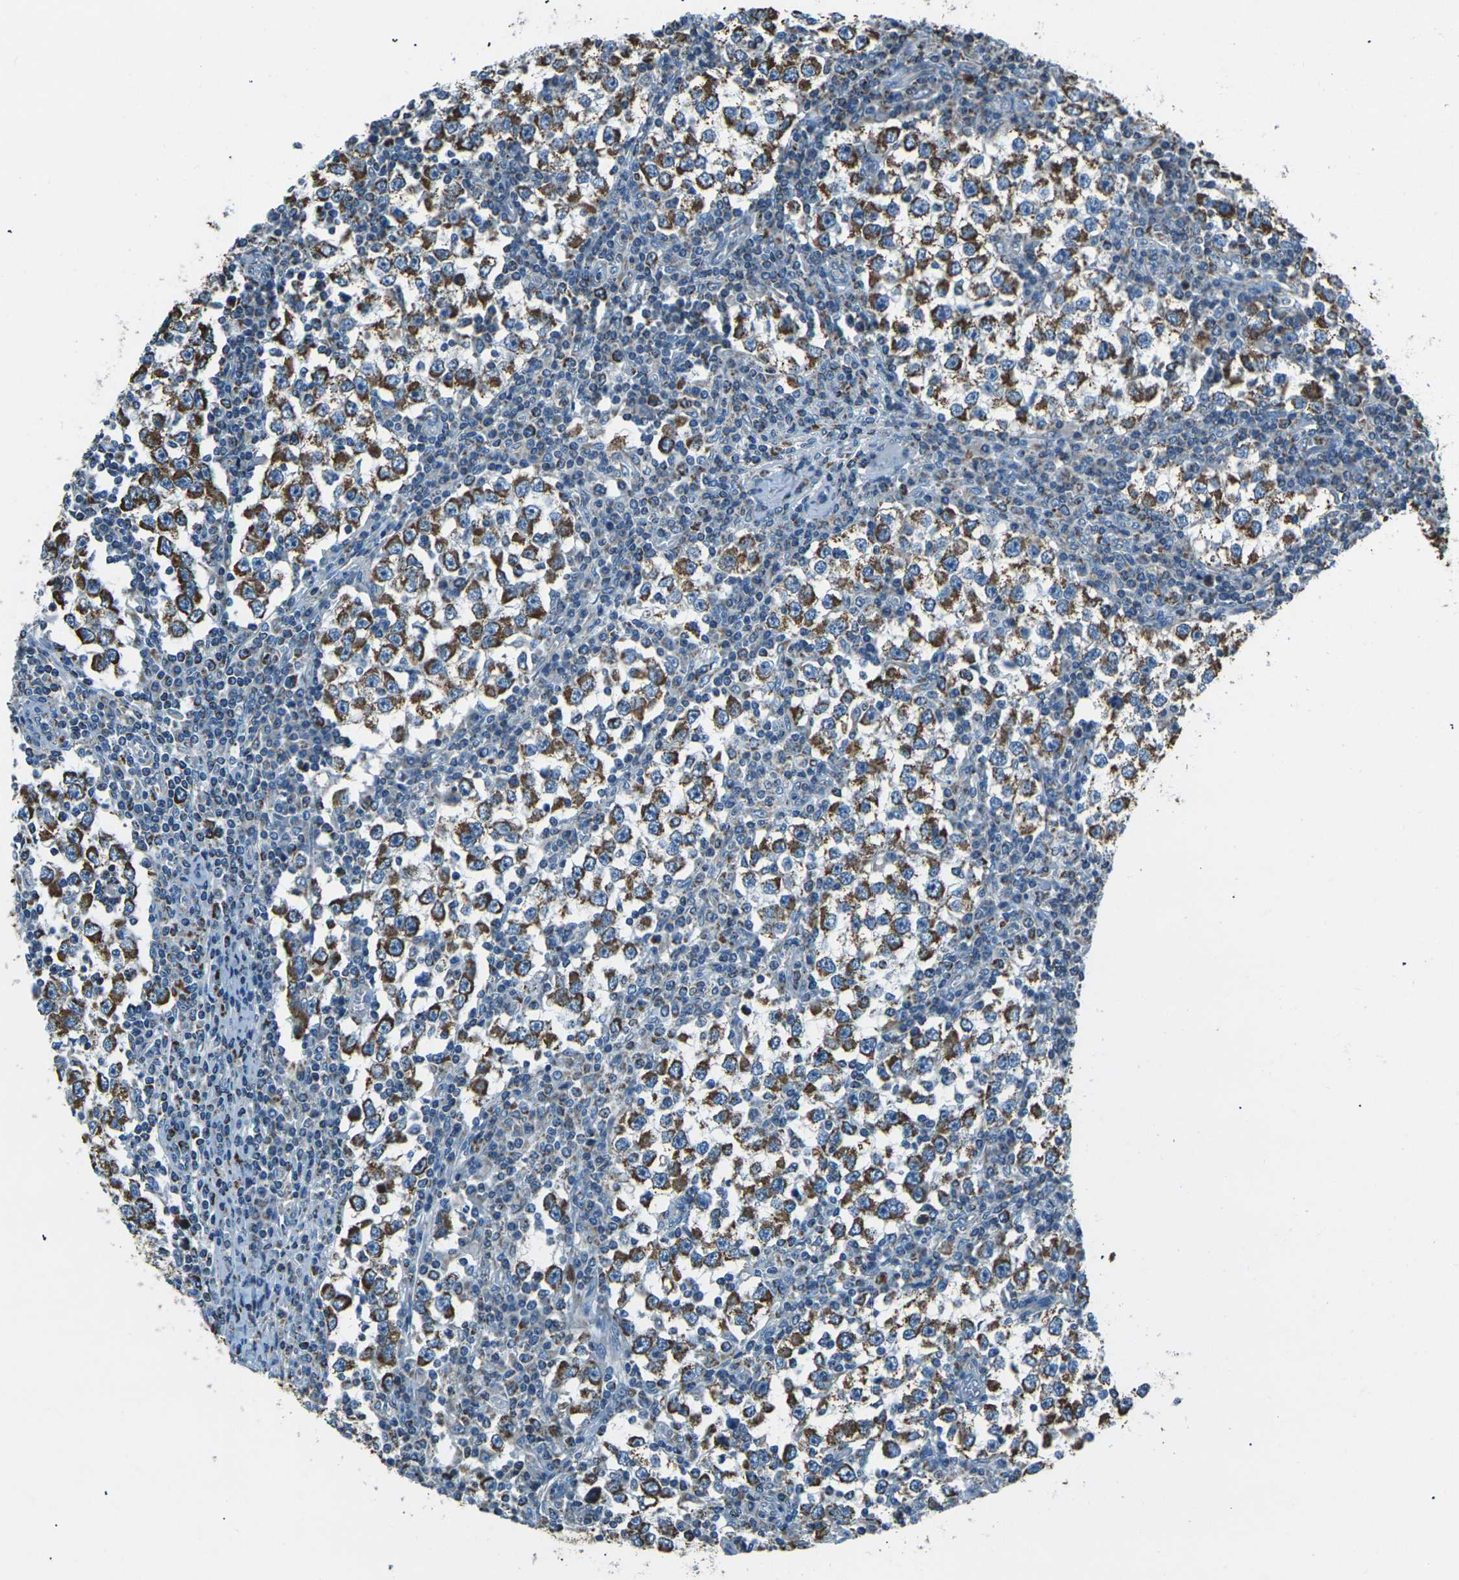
{"staining": {"intensity": "moderate", "quantity": ">75%", "location": "cytoplasmic/membranous"}, "tissue": "testis cancer", "cell_type": "Tumor cells", "image_type": "cancer", "snomed": [{"axis": "morphology", "description": "Seminoma, NOS"}, {"axis": "topography", "description": "Testis"}], "caption": "Protein staining exhibits moderate cytoplasmic/membranous positivity in about >75% of tumor cells in seminoma (testis).", "gene": "IRF3", "patient": {"sex": "male", "age": 65}}